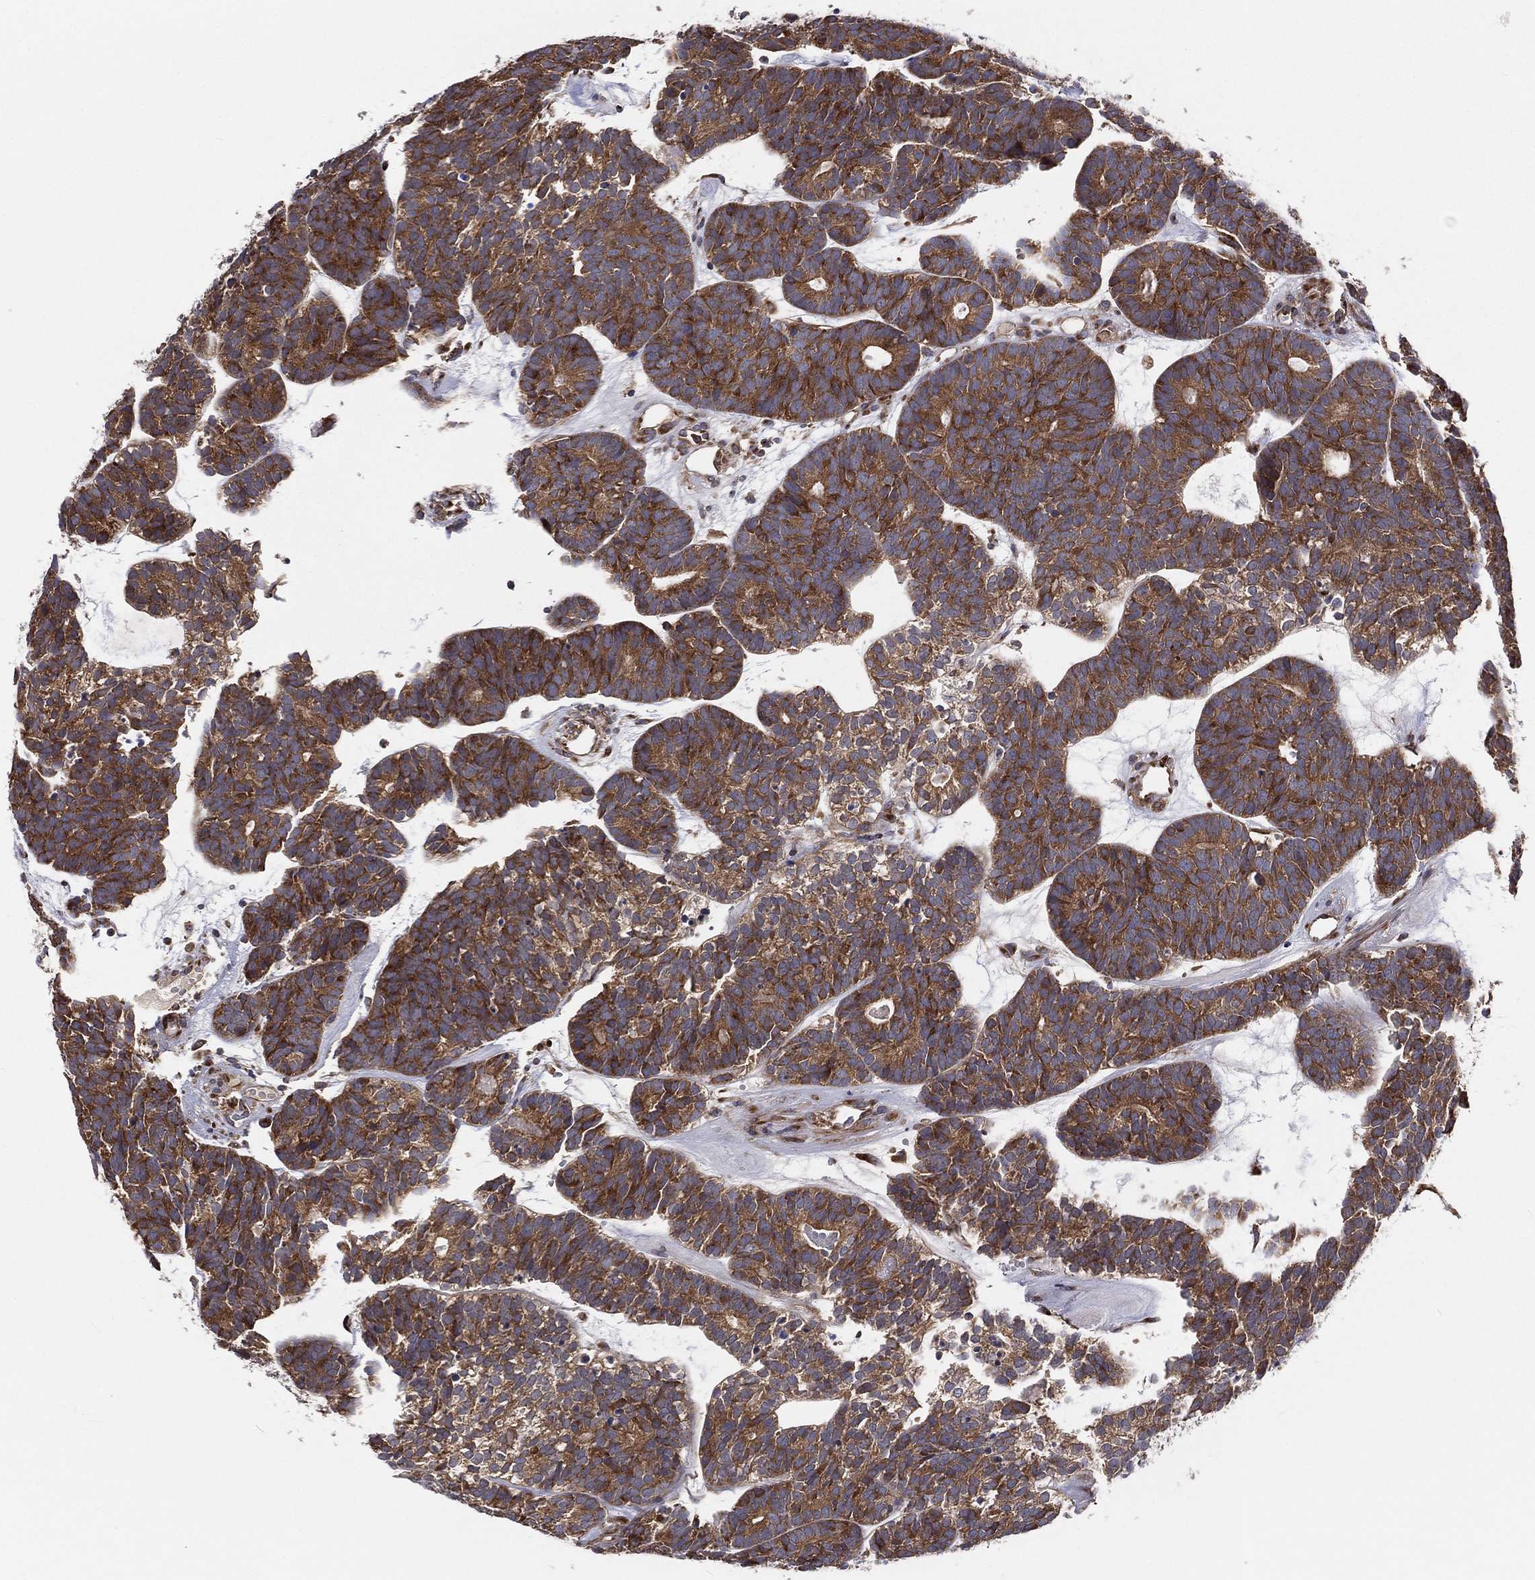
{"staining": {"intensity": "strong", "quantity": ">75%", "location": "cytoplasmic/membranous"}, "tissue": "head and neck cancer", "cell_type": "Tumor cells", "image_type": "cancer", "snomed": [{"axis": "morphology", "description": "Adenocarcinoma, NOS"}, {"axis": "topography", "description": "Head-Neck"}], "caption": "An IHC image of neoplastic tissue is shown. Protein staining in brown shows strong cytoplasmic/membranous positivity in head and neck adenocarcinoma within tumor cells.", "gene": "EIF2B5", "patient": {"sex": "female", "age": 81}}